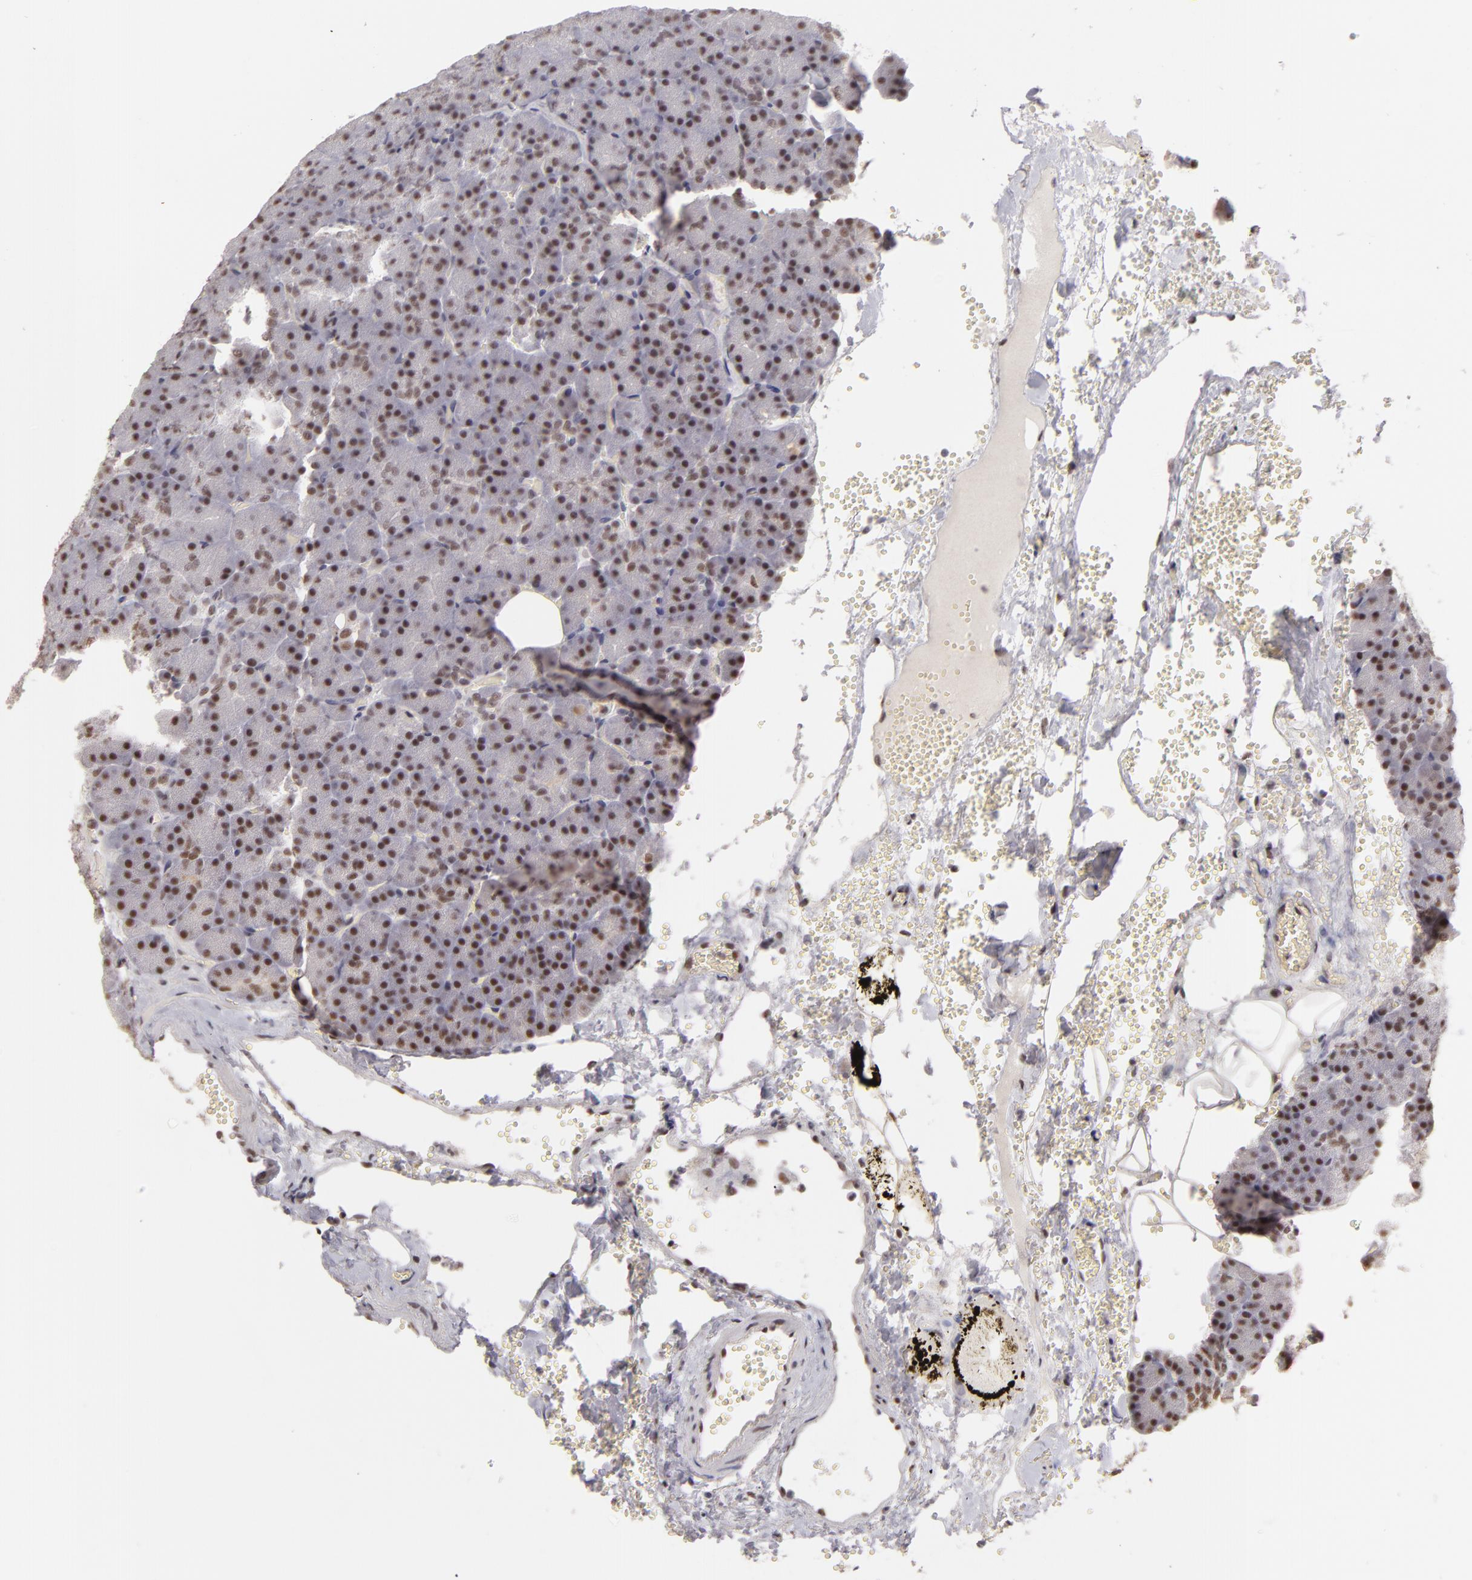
{"staining": {"intensity": "moderate", "quantity": ">75%", "location": "nuclear"}, "tissue": "pancreas", "cell_type": "Exocrine glandular cells", "image_type": "normal", "snomed": [{"axis": "morphology", "description": "Normal tissue, NOS"}, {"axis": "topography", "description": "Pancreas"}], "caption": "Immunohistochemical staining of unremarkable pancreas reveals >75% levels of moderate nuclear protein positivity in about >75% of exocrine glandular cells. The protein is shown in brown color, while the nuclei are stained blue.", "gene": "INTS6", "patient": {"sex": "female", "age": 35}}